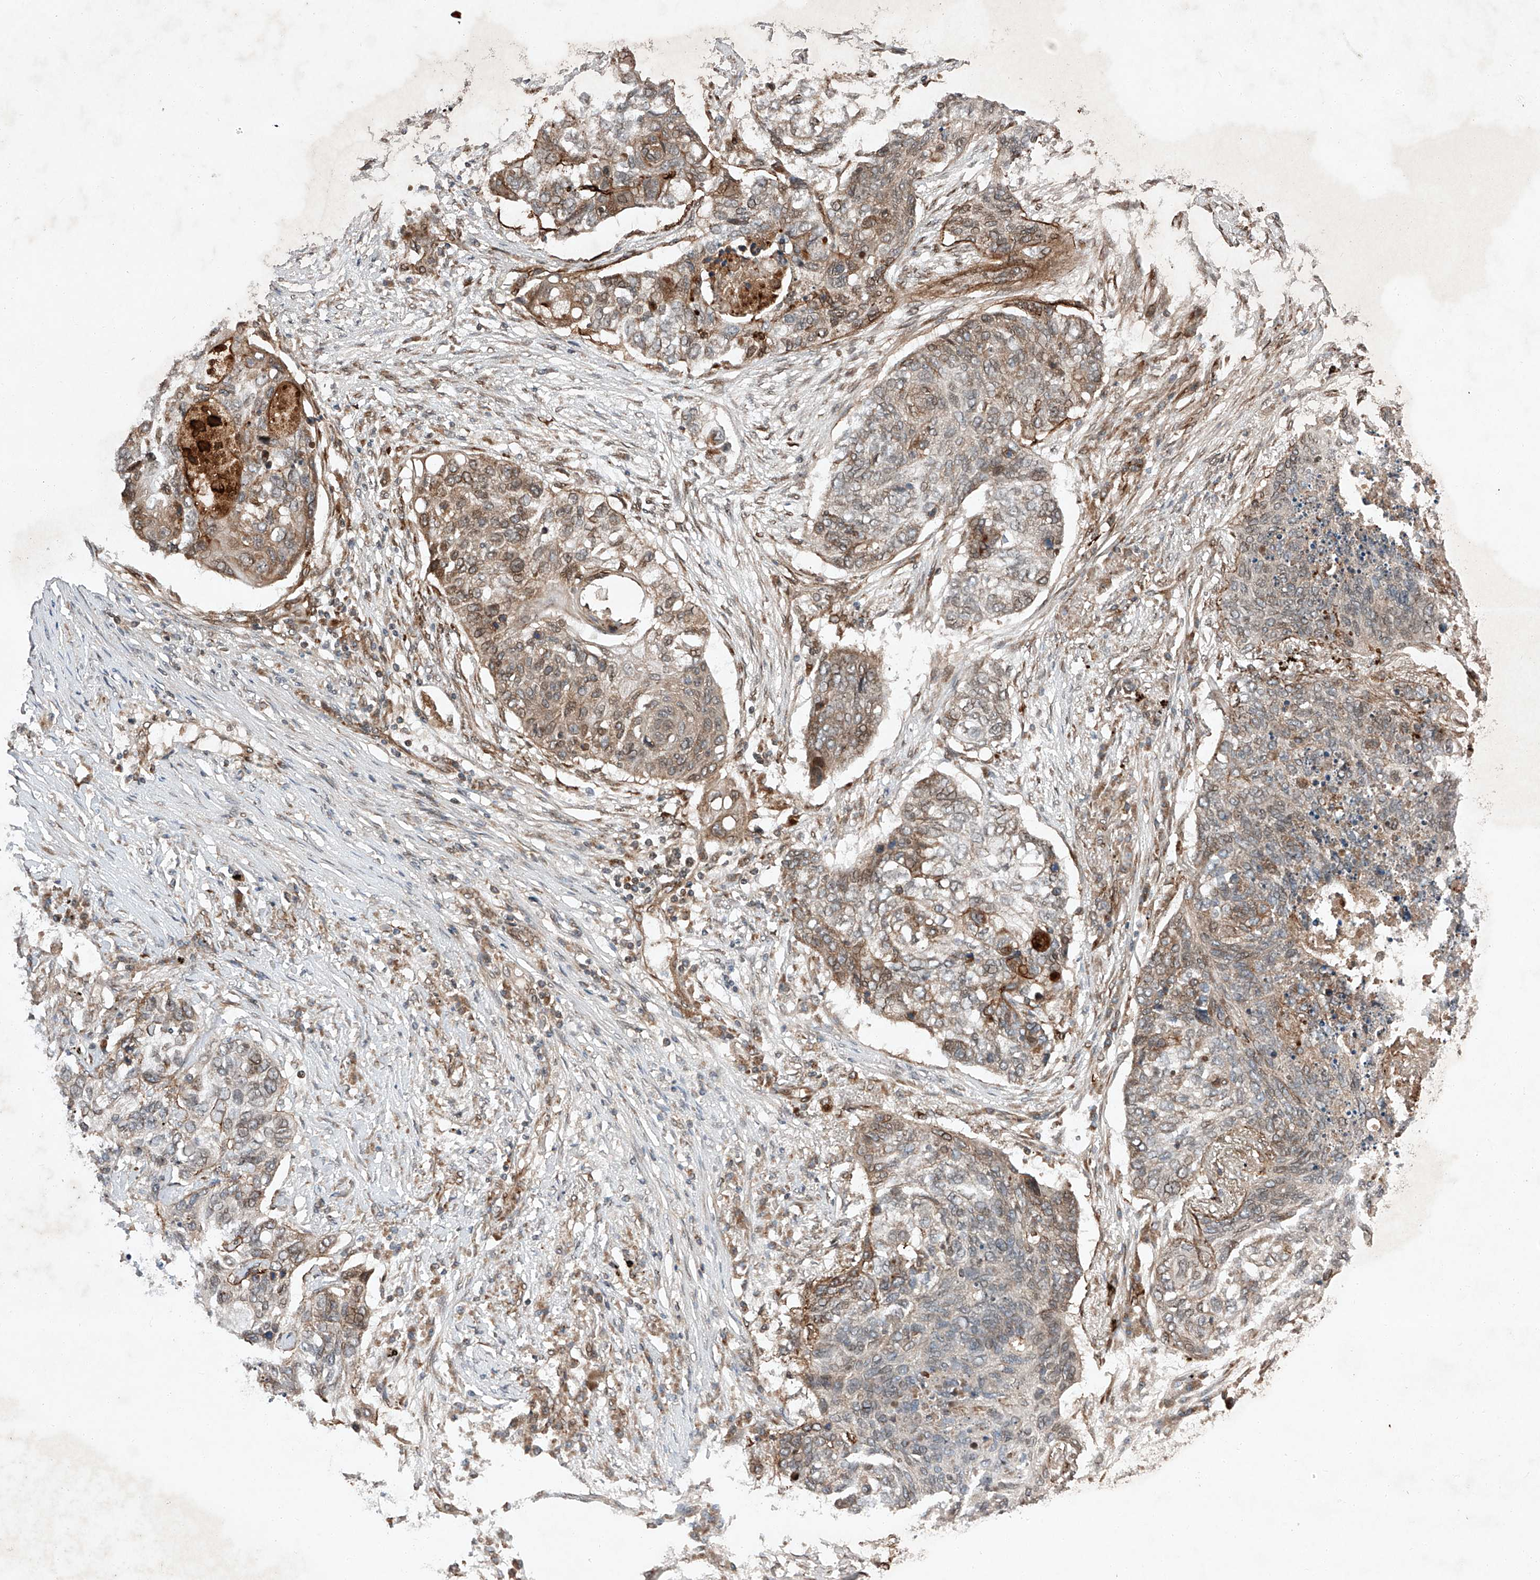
{"staining": {"intensity": "weak", "quantity": "<25%", "location": "cytoplasmic/membranous"}, "tissue": "lung cancer", "cell_type": "Tumor cells", "image_type": "cancer", "snomed": [{"axis": "morphology", "description": "Squamous cell carcinoma, NOS"}, {"axis": "topography", "description": "Lung"}], "caption": "The micrograph displays no significant positivity in tumor cells of lung cancer.", "gene": "ZFP28", "patient": {"sex": "female", "age": 63}}